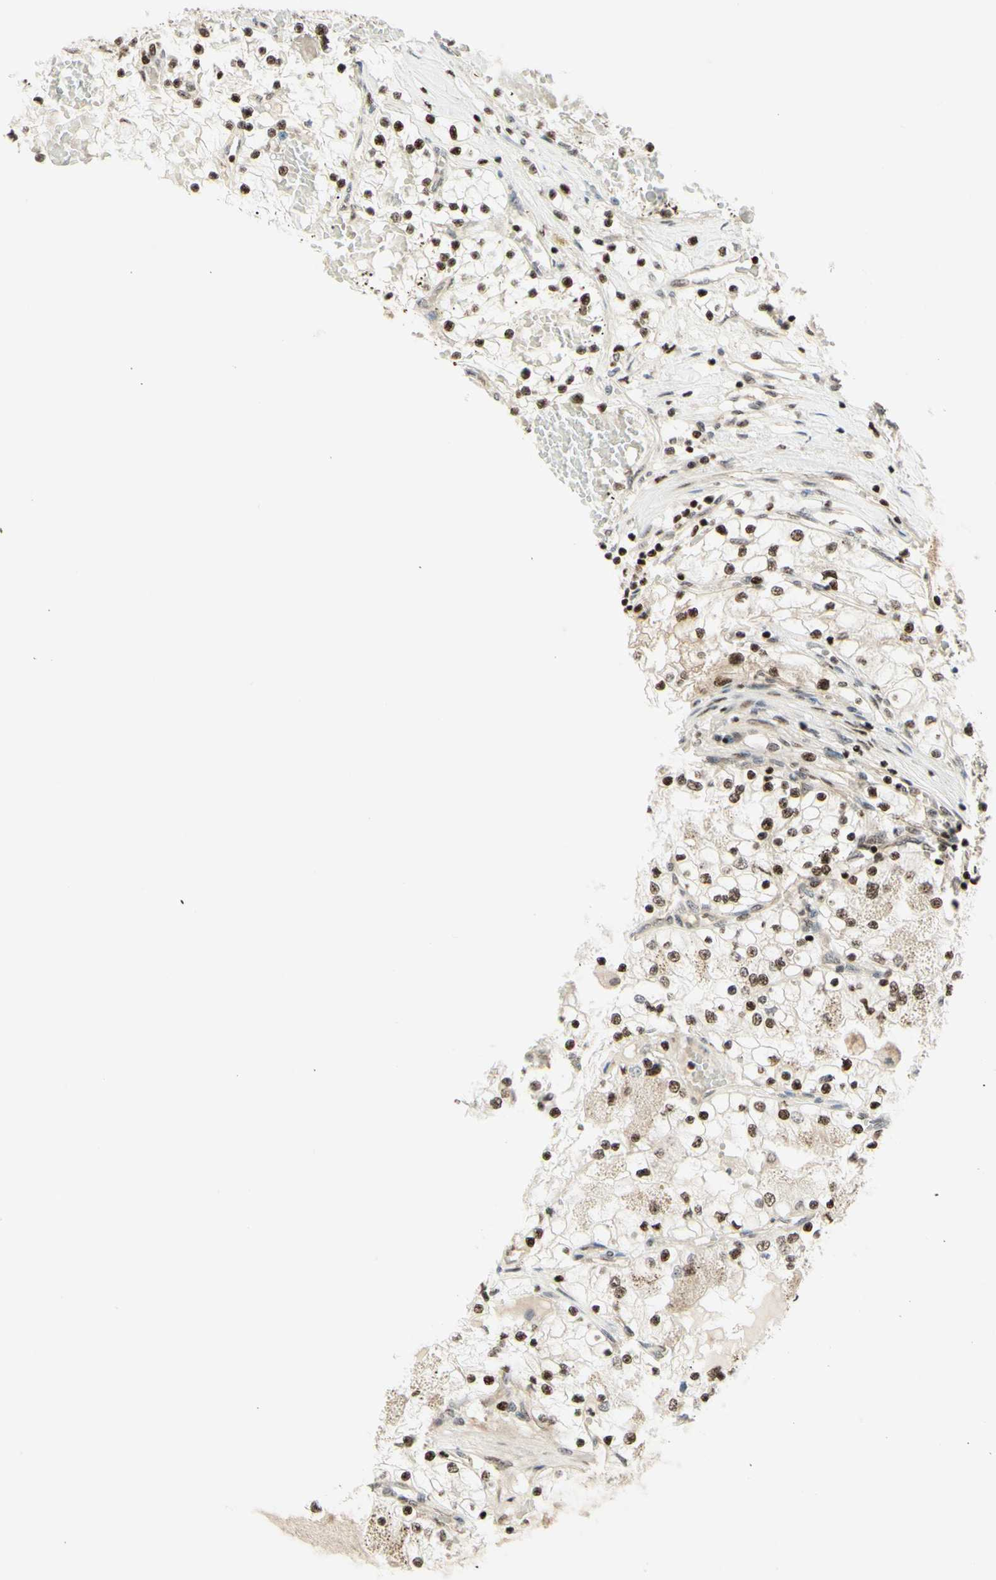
{"staining": {"intensity": "moderate", "quantity": ">75%", "location": "cytoplasmic/membranous,nuclear"}, "tissue": "renal cancer", "cell_type": "Tumor cells", "image_type": "cancer", "snomed": [{"axis": "morphology", "description": "Adenocarcinoma, NOS"}, {"axis": "topography", "description": "Kidney"}], "caption": "A medium amount of moderate cytoplasmic/membranous and nuclear expression is appreciated in approximately >75% of tumor cells in renal cancer (adenocarcinoma) tissue.", "gene": "CDKL5", "patient": {"sex": "male", "age": 68}}